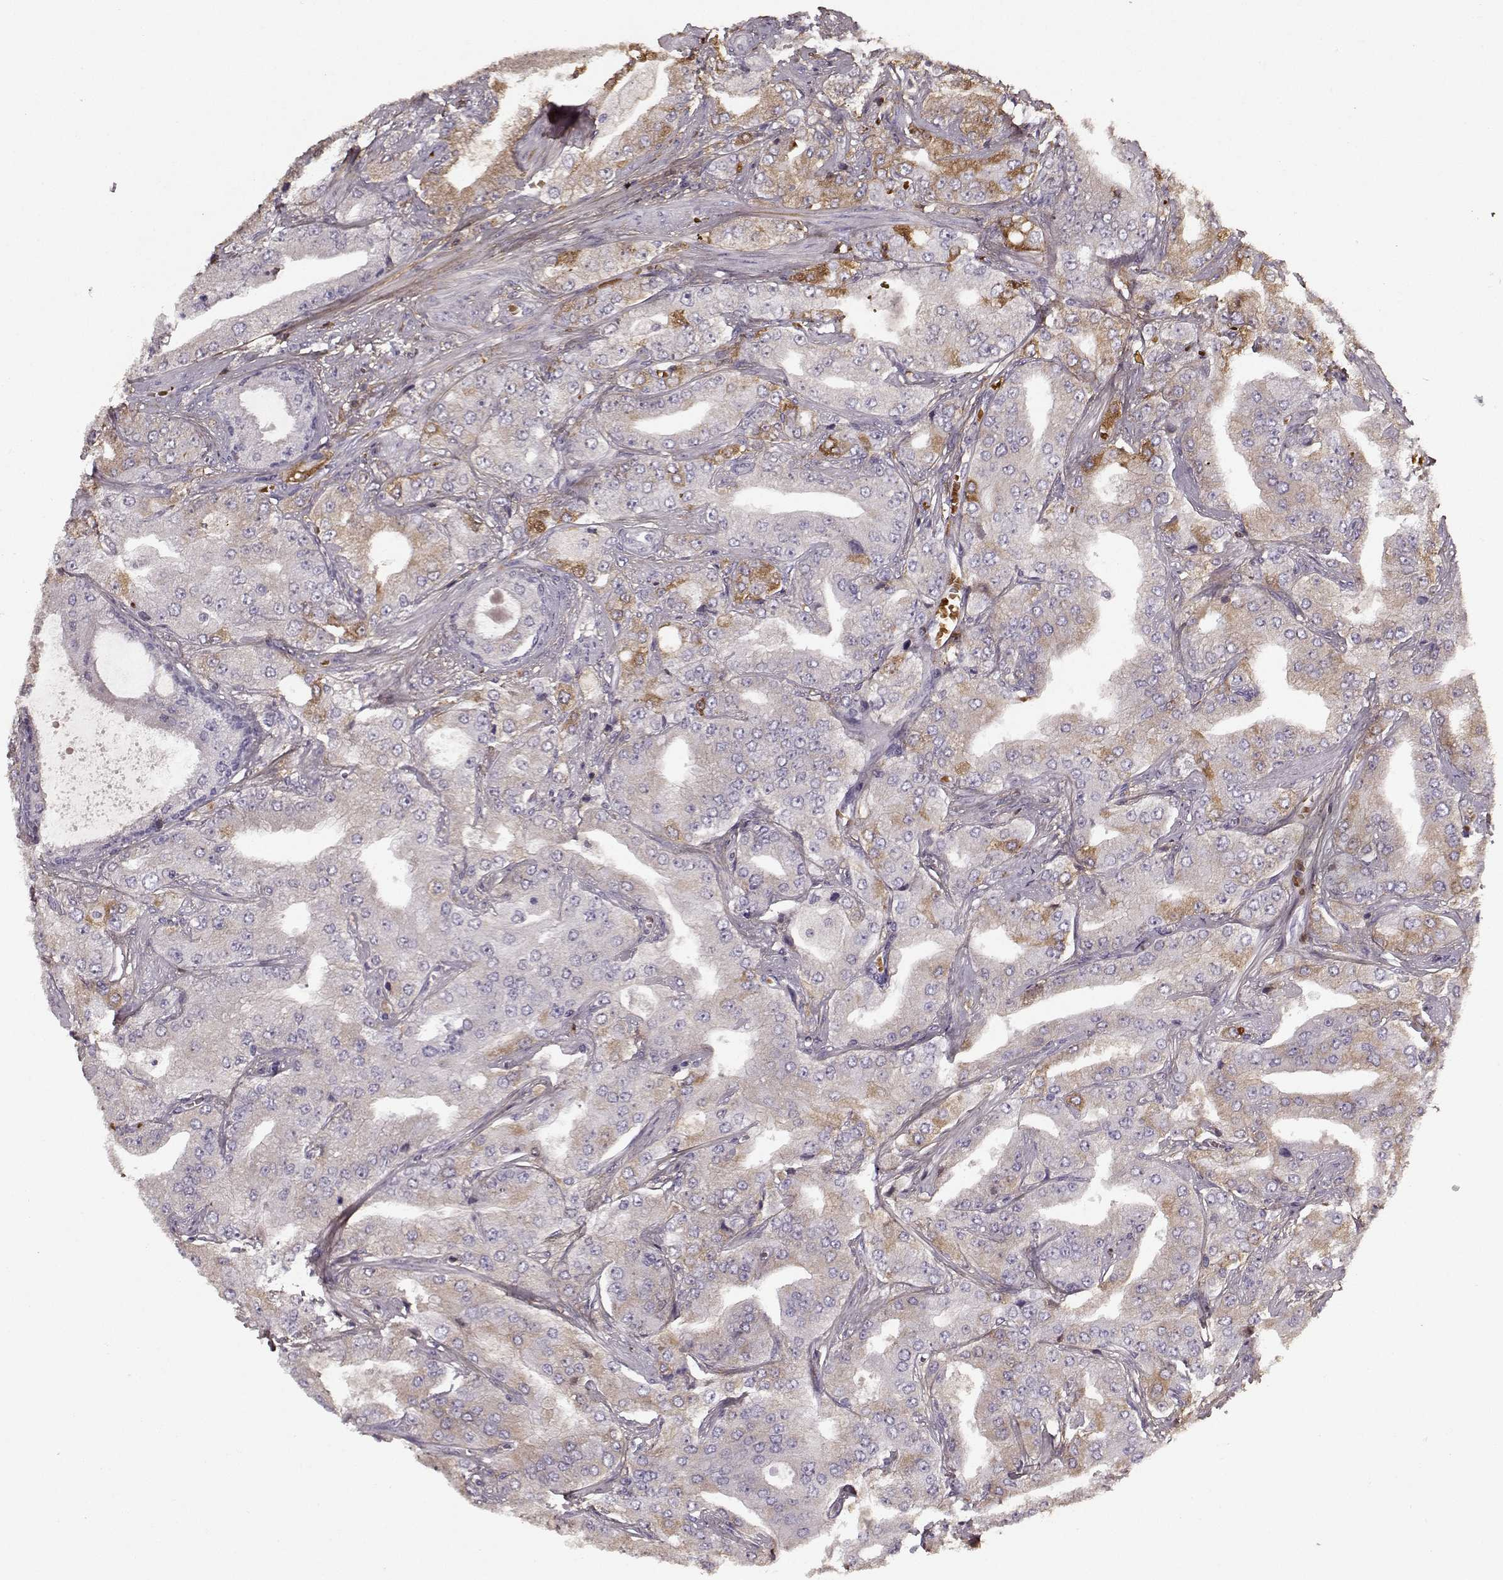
{"staining": {"intensity": "weak", "quantity": "<25%", "location": "cytoplasmic/membranous"}, "tissue": "prostate cancer", "cell_type": "Tumor cells", "image_type": "cancer", "snomed": [{"axis": "morphology", "description": "Adenocarcinoma, Low grade"}, {"axis": "topography", "description": "Prostate"}], "caption": "Tumor cells show no significant protein positivity in prostate cancer (adenocarcinoma (low-grade)).", "gene": "LUM", "patient": {"sex": "male", "age": 60}}